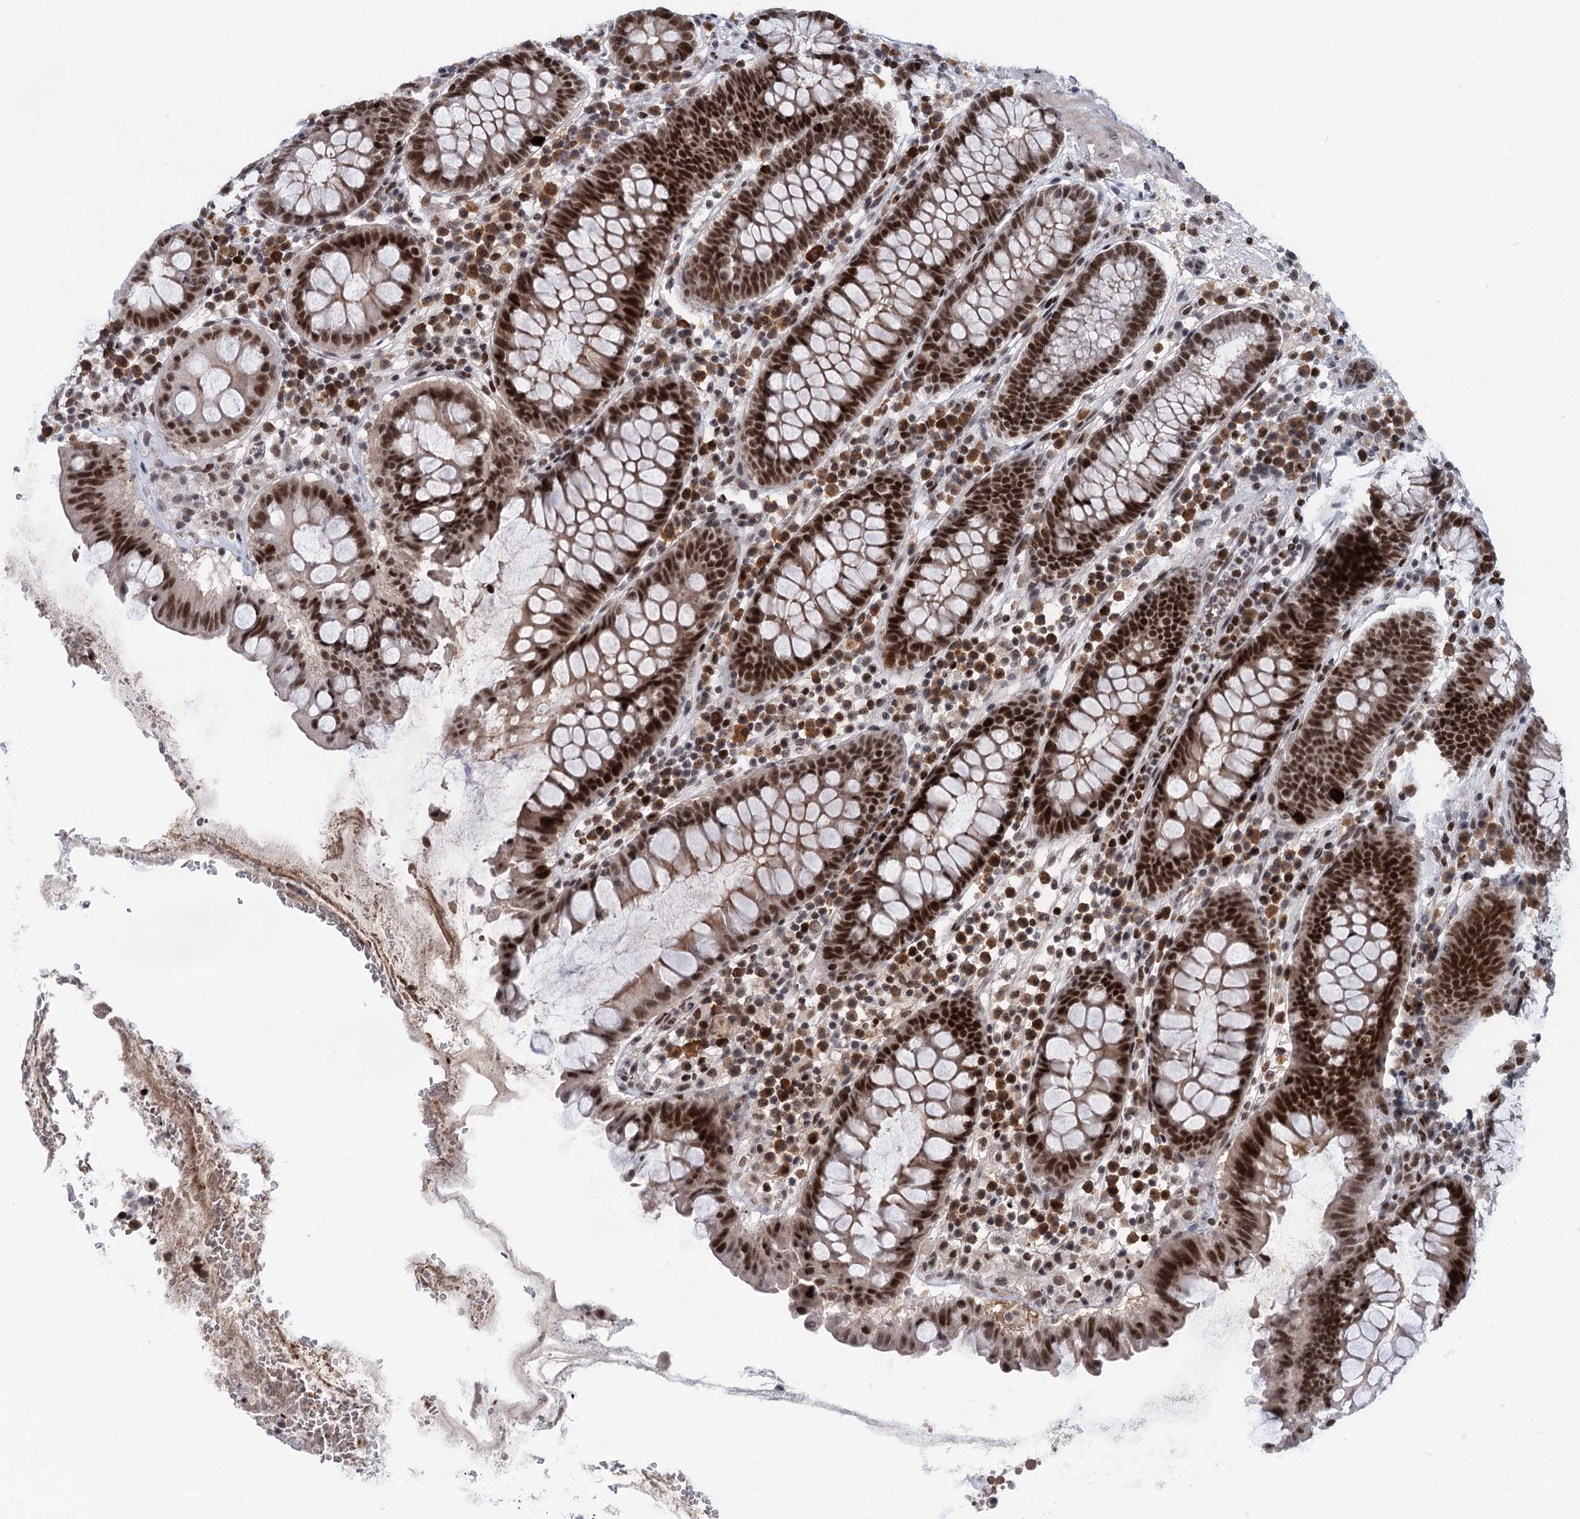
{"staining": {"intensity": "strong", "quantity": ">75%", "location": "nuclear"}, "tissue": "colorectal cancer", "cell_type": "Tumor cells", "image_type": "cancer", "snomed": [{"axis": "morphology", "description": "Normal tissue, NOS"}, {"axis": "morphology", "description": "Adenocarcinoma, NOS"}, {"axis": "topography", "description": "Colon"}], "caption": "Colorectal cancer stained with a brown dye exhibits strong nuclear positive positivity in approximately >75% of tumor cells.", "gene": "ZCCHC10", "patient": {"sex": "female", "age": 75}}